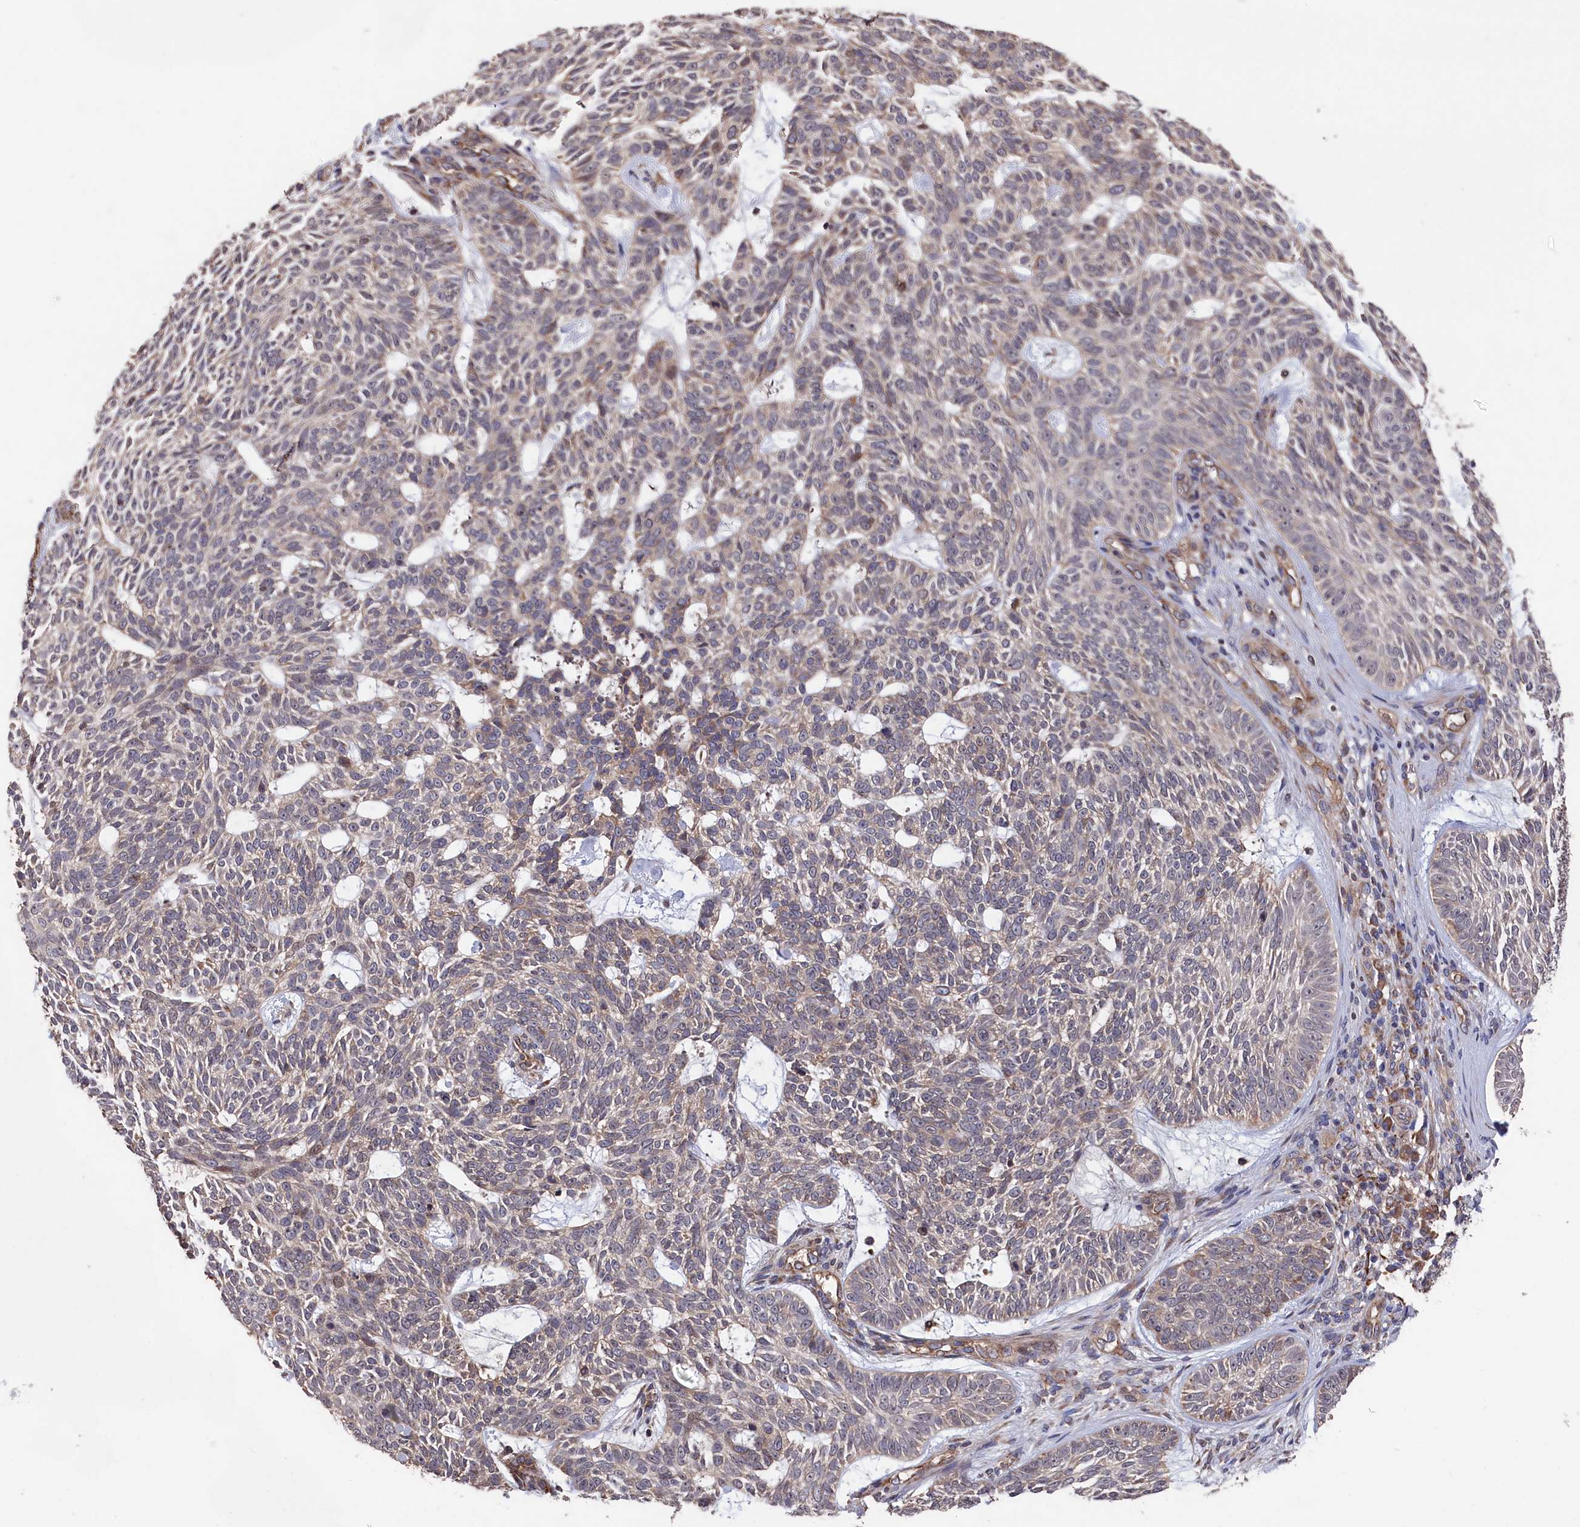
{"staining": {"intensity": "weak", "quantity": "25%-75%", "location": "cytoplasmic/membranous"}, "tissue": "skin cancer", "cell_type": "Tumor cells", "image_type": "cancer", "snomed": [{"axis": "morphology", "description": "Basal cell carcinoma"}, {"axis": "topography", "description": "Skin"}], "caption": "Skin basal cell carcinoma stained with a protein marker shows weak staining in tumor cells.", "gene": "SLC12A4", "patient": {"sex": "male", "age": 75}}